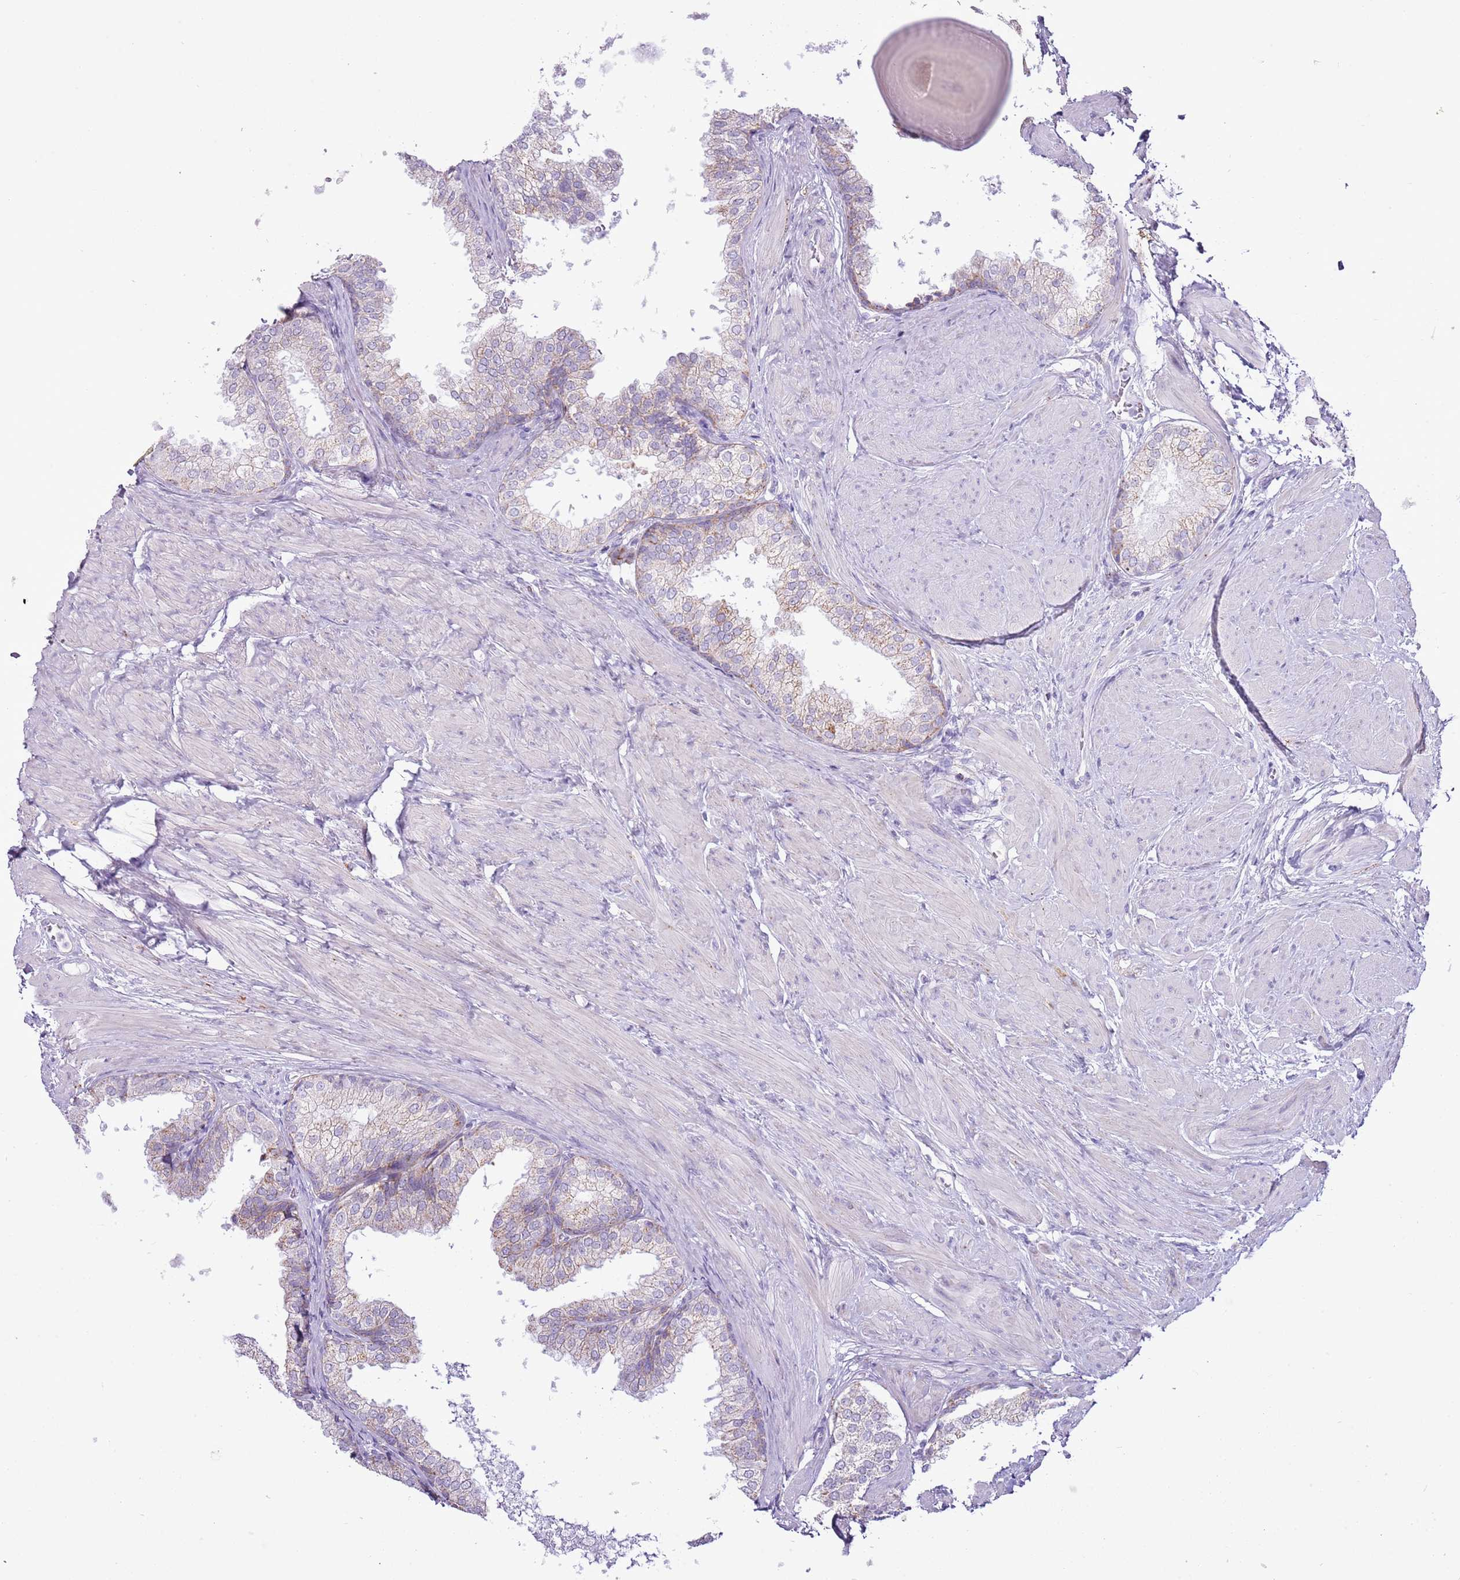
{"staining": {"intensity": "weak", "quantity": "<25%", "location": "cytoplasmic/membranous"}, "tissue": "prostate", "cell_type": "Glandular cells", "image_type": "normal", "snomed": [{"axis": "morphology", "description": "Normal tissue, NOS"}, {"axis": "topography", "description": "Prostate"}], "caption": "Protein analysis of benign prostate reveals no significant expression in glandular cells. (DAB IHC with hematoxylin counter stain).", "gene": "SLC23A1", "patient": {"sex": "male", "age": 48}}